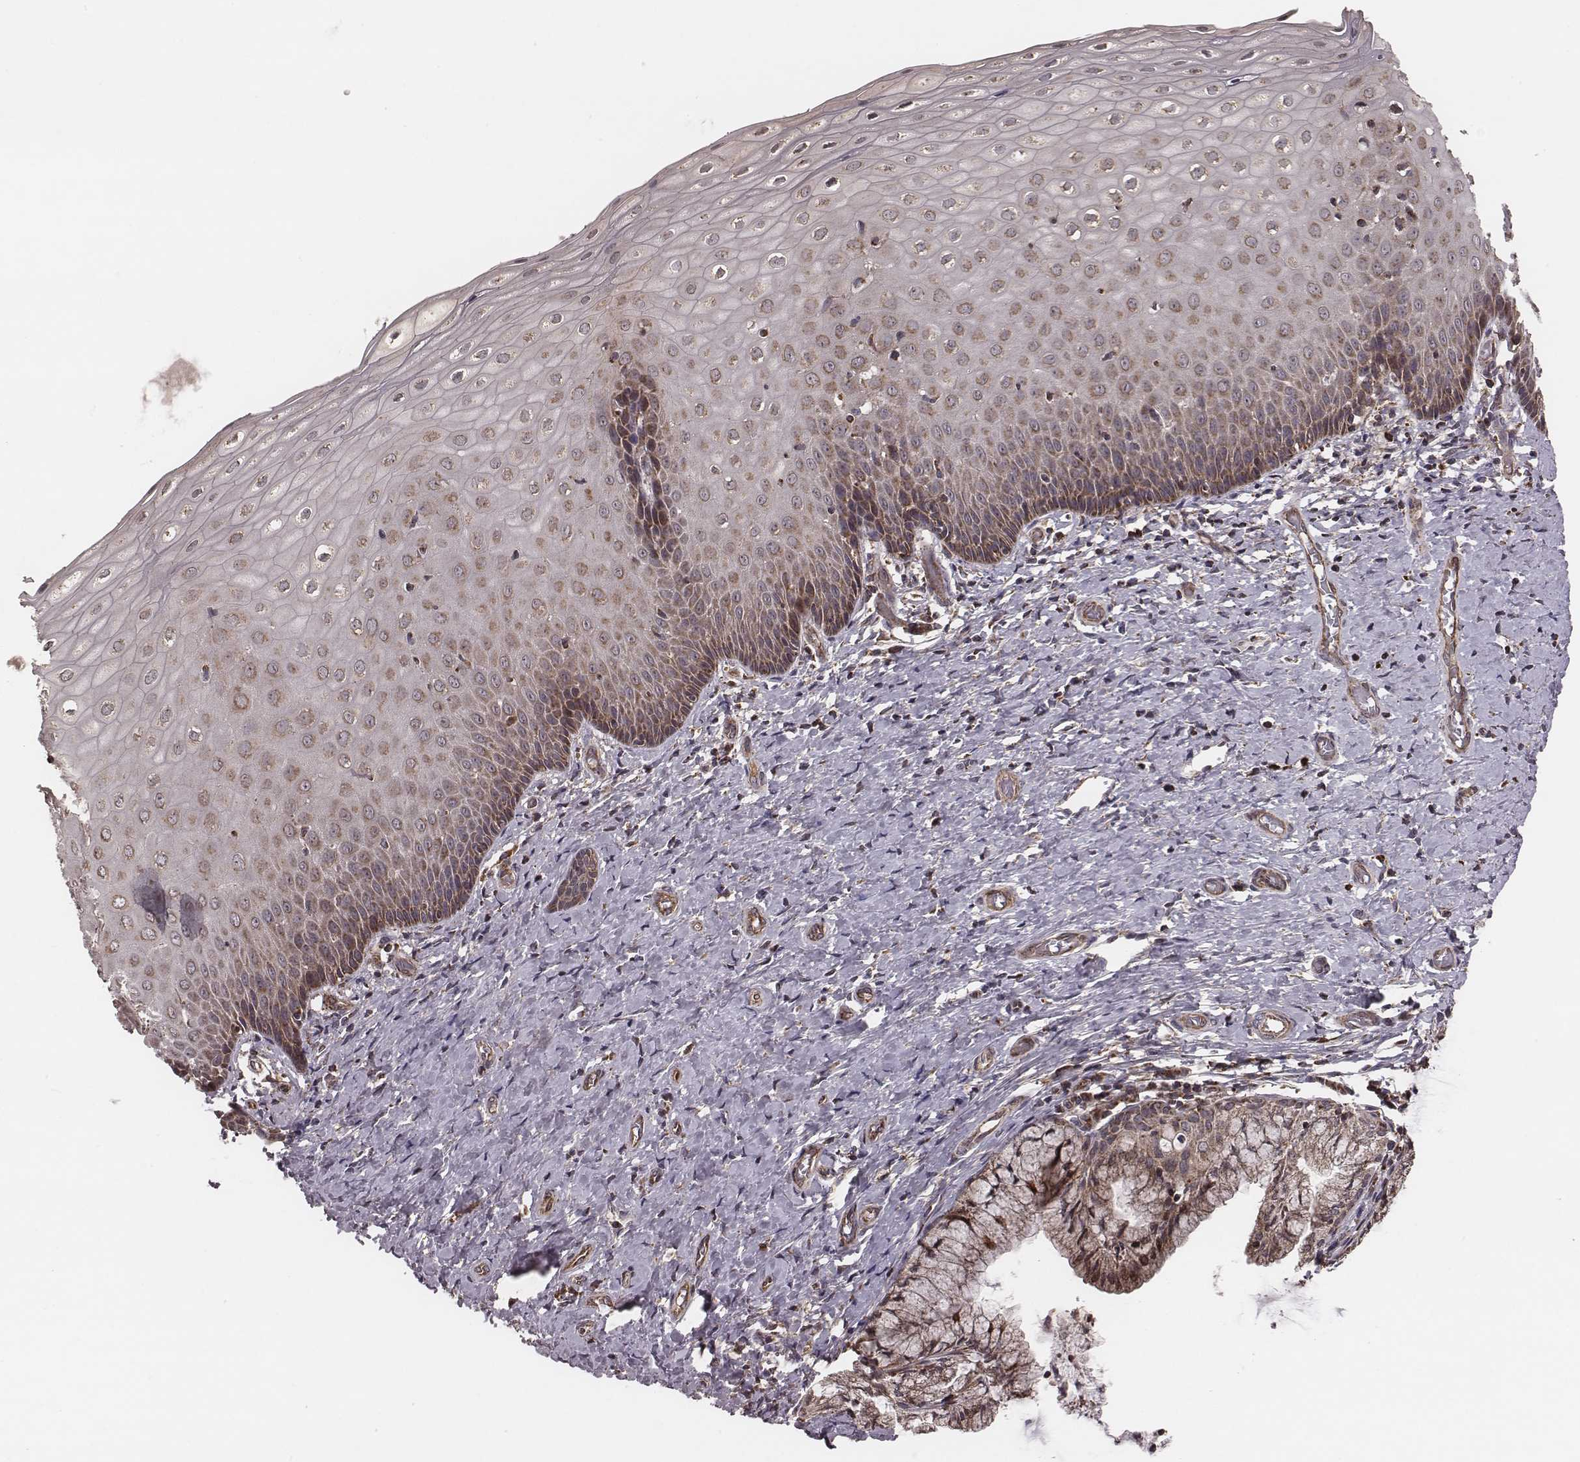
{"staining": {"intensity": "moderate", "quantity": ">75%", "location": "cytoplasmic/membranous,nuclear"}, "tissue": "cervix", "cell_type": "Glandular cells", "image_type": "normal", "snomed": [{"axis": "morphology", "description": "Normal tissue, NOS"}, {"axis": "topography", "description": "Cervix"}], "caption": "A brown stain labels moderate cytoplasmic/membranous,nuclear positivity of a protein in glandular cells of benign cervix. The staining is performed using DAB brown chromogen to label protein expression. The nuclei are counter-stained blue using hematoxylin.", "gene": "ZDHHC21", "patient": {"sex": "female", "age": 37}}